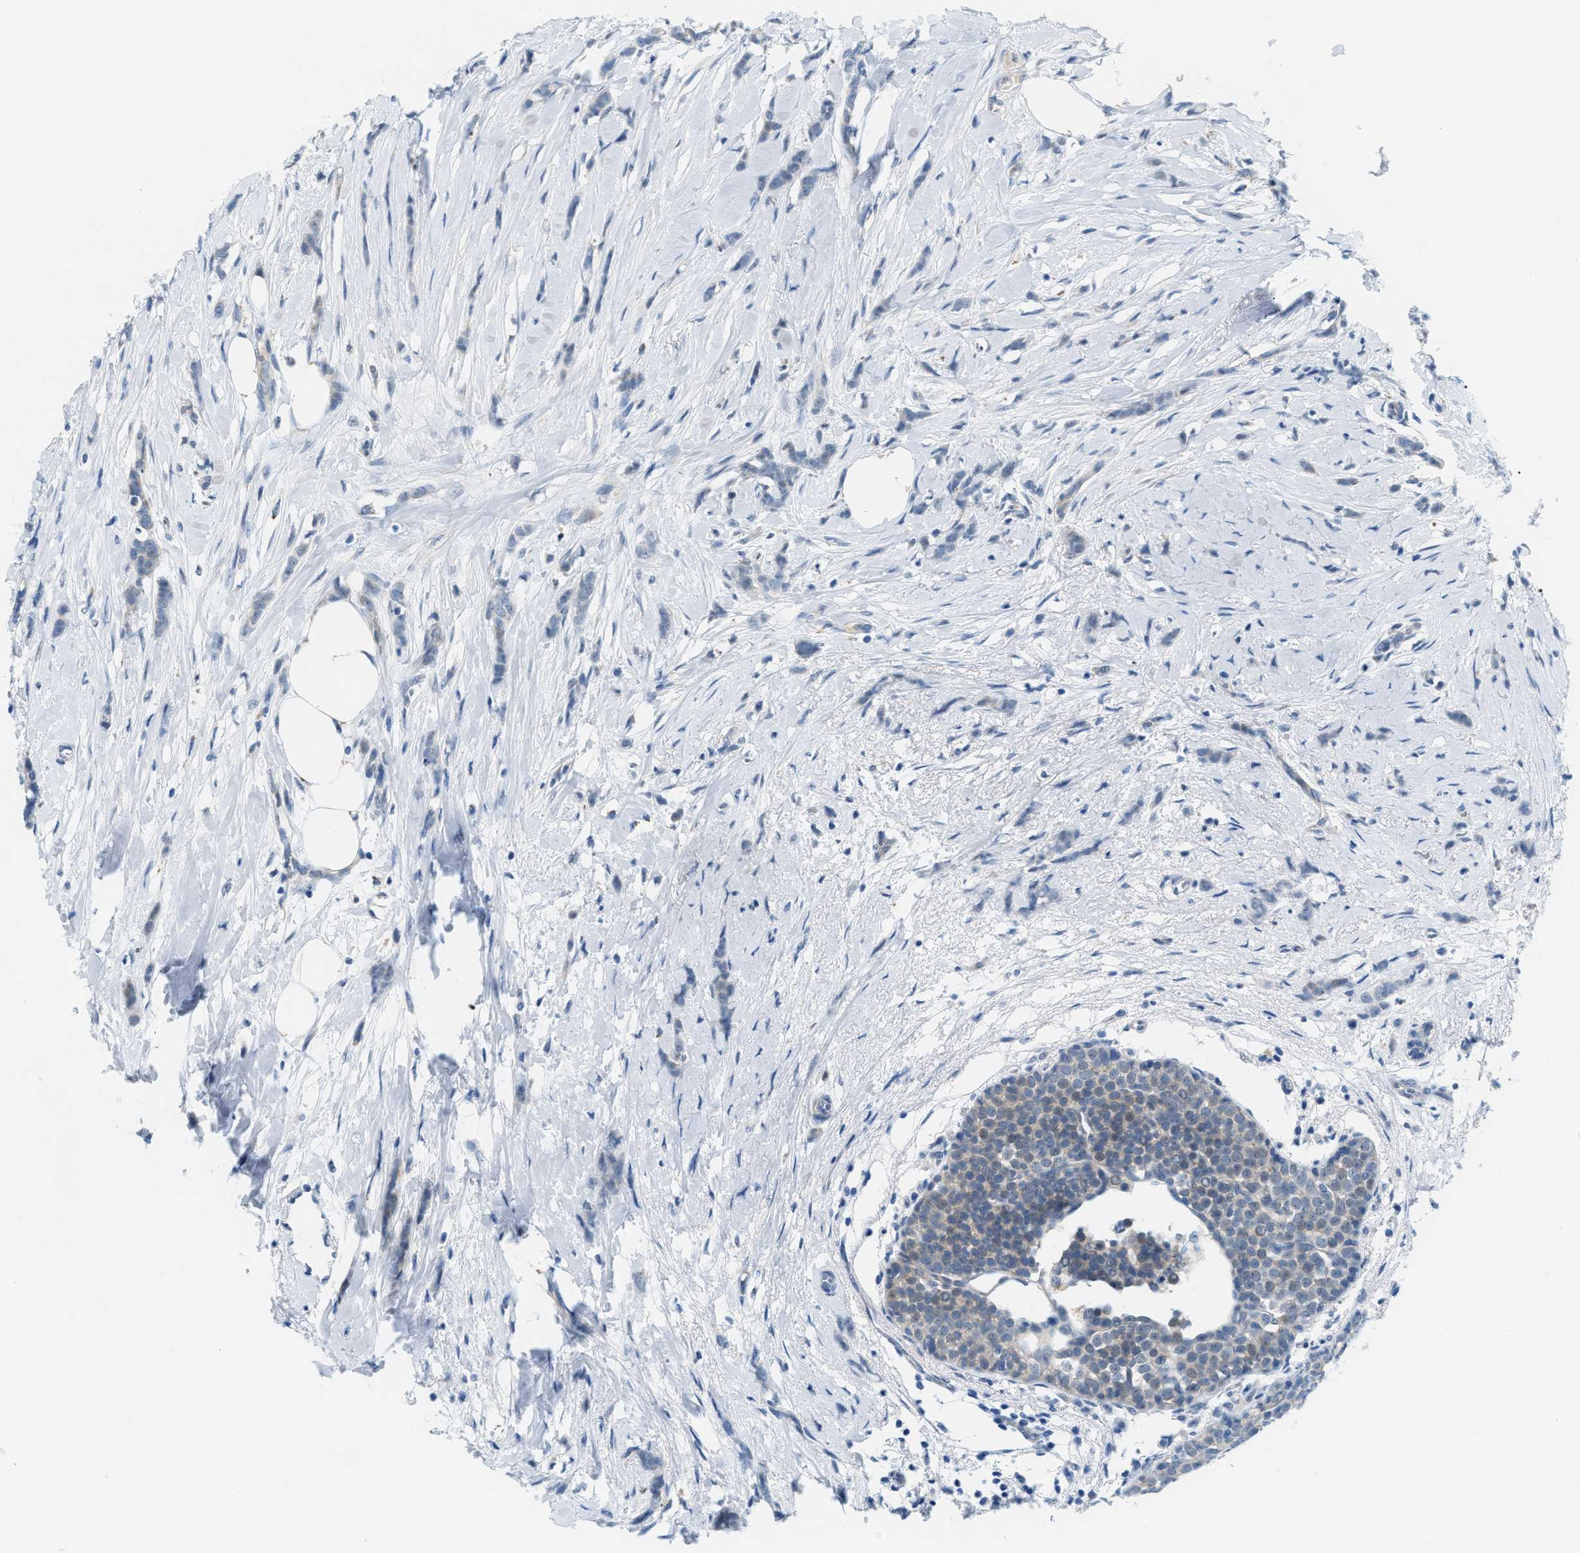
{"staining": {"intensity": "negative", "quantity": "none", "location": "none"}, "tissue": "breast cancer", "cell_type": "Tumor cells", "image_type": "cancer", "snomed": [{"axis": "morphology", "description": "Lobular carcinoma, in situ"}, {"axis": "morphology", "description": "Lobular carcinoma"}, {"axis": "topography", "description": "Breast"}], "caption": "A high-resolution histopathology image shows immunohistochemistry (IHC) staining of breast cancer (lobular carcinoma in situ), which exhibits no significant staining in tumor cells. (DAB immunohistochemistry with hematoxylin counter stain).", "gene": "PHRF1", "patient": {"sex": "female", "age": 41}}